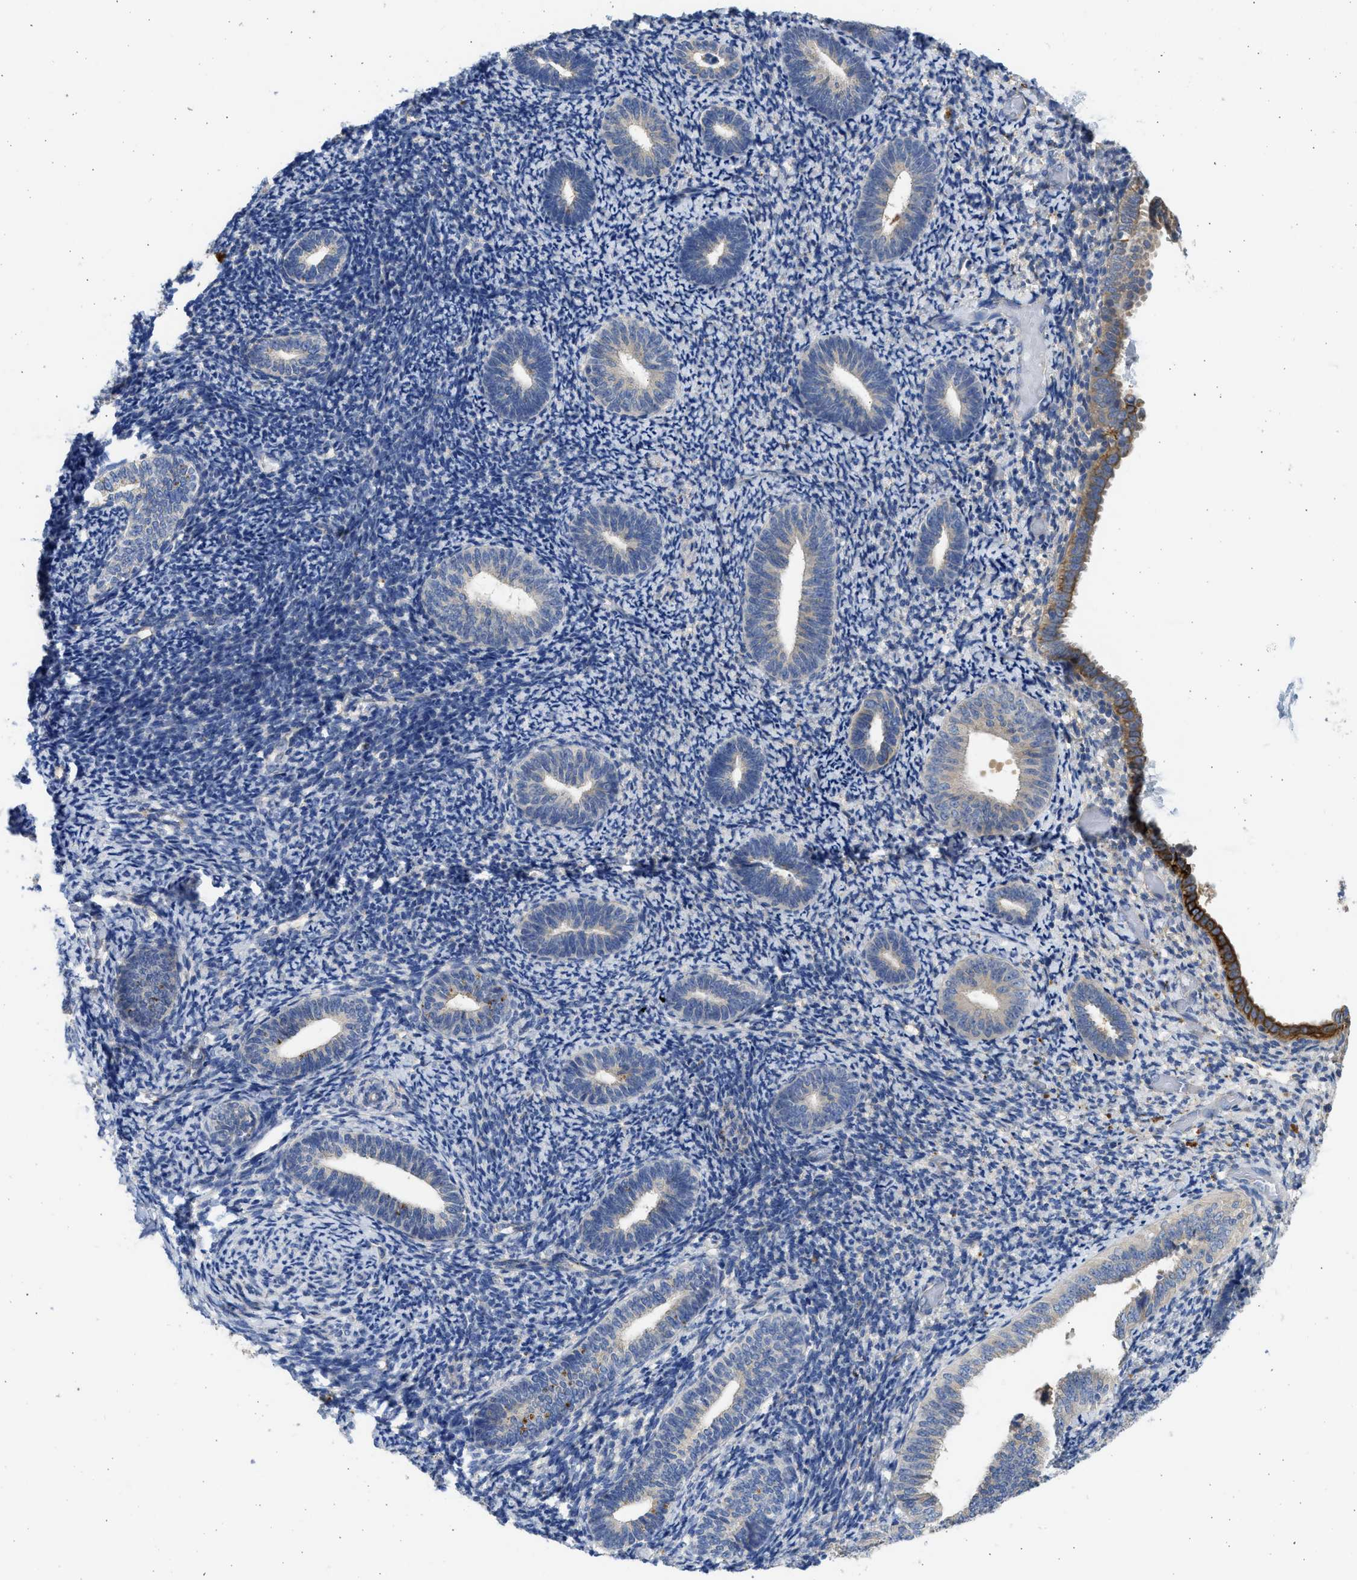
{"staining": {"intensity": "negative", "quantity": "none", "location": "none"}, "tissue": "endometrium", "cell_type": "Cells in endometrial stroma", "image_type": "normal", "snomed": [{"axis": "morphology", "description": "Normal tissue, NOS"}, {"axis": "topography", "description": "Endometrium"}], "caption": "Immunohistochemistry (IHC) of normal human endometrium displays no positivity in cells in endometrial stroma.", "gene": "CSRNP2", "patient": {"sex": "female", "age": 66}}